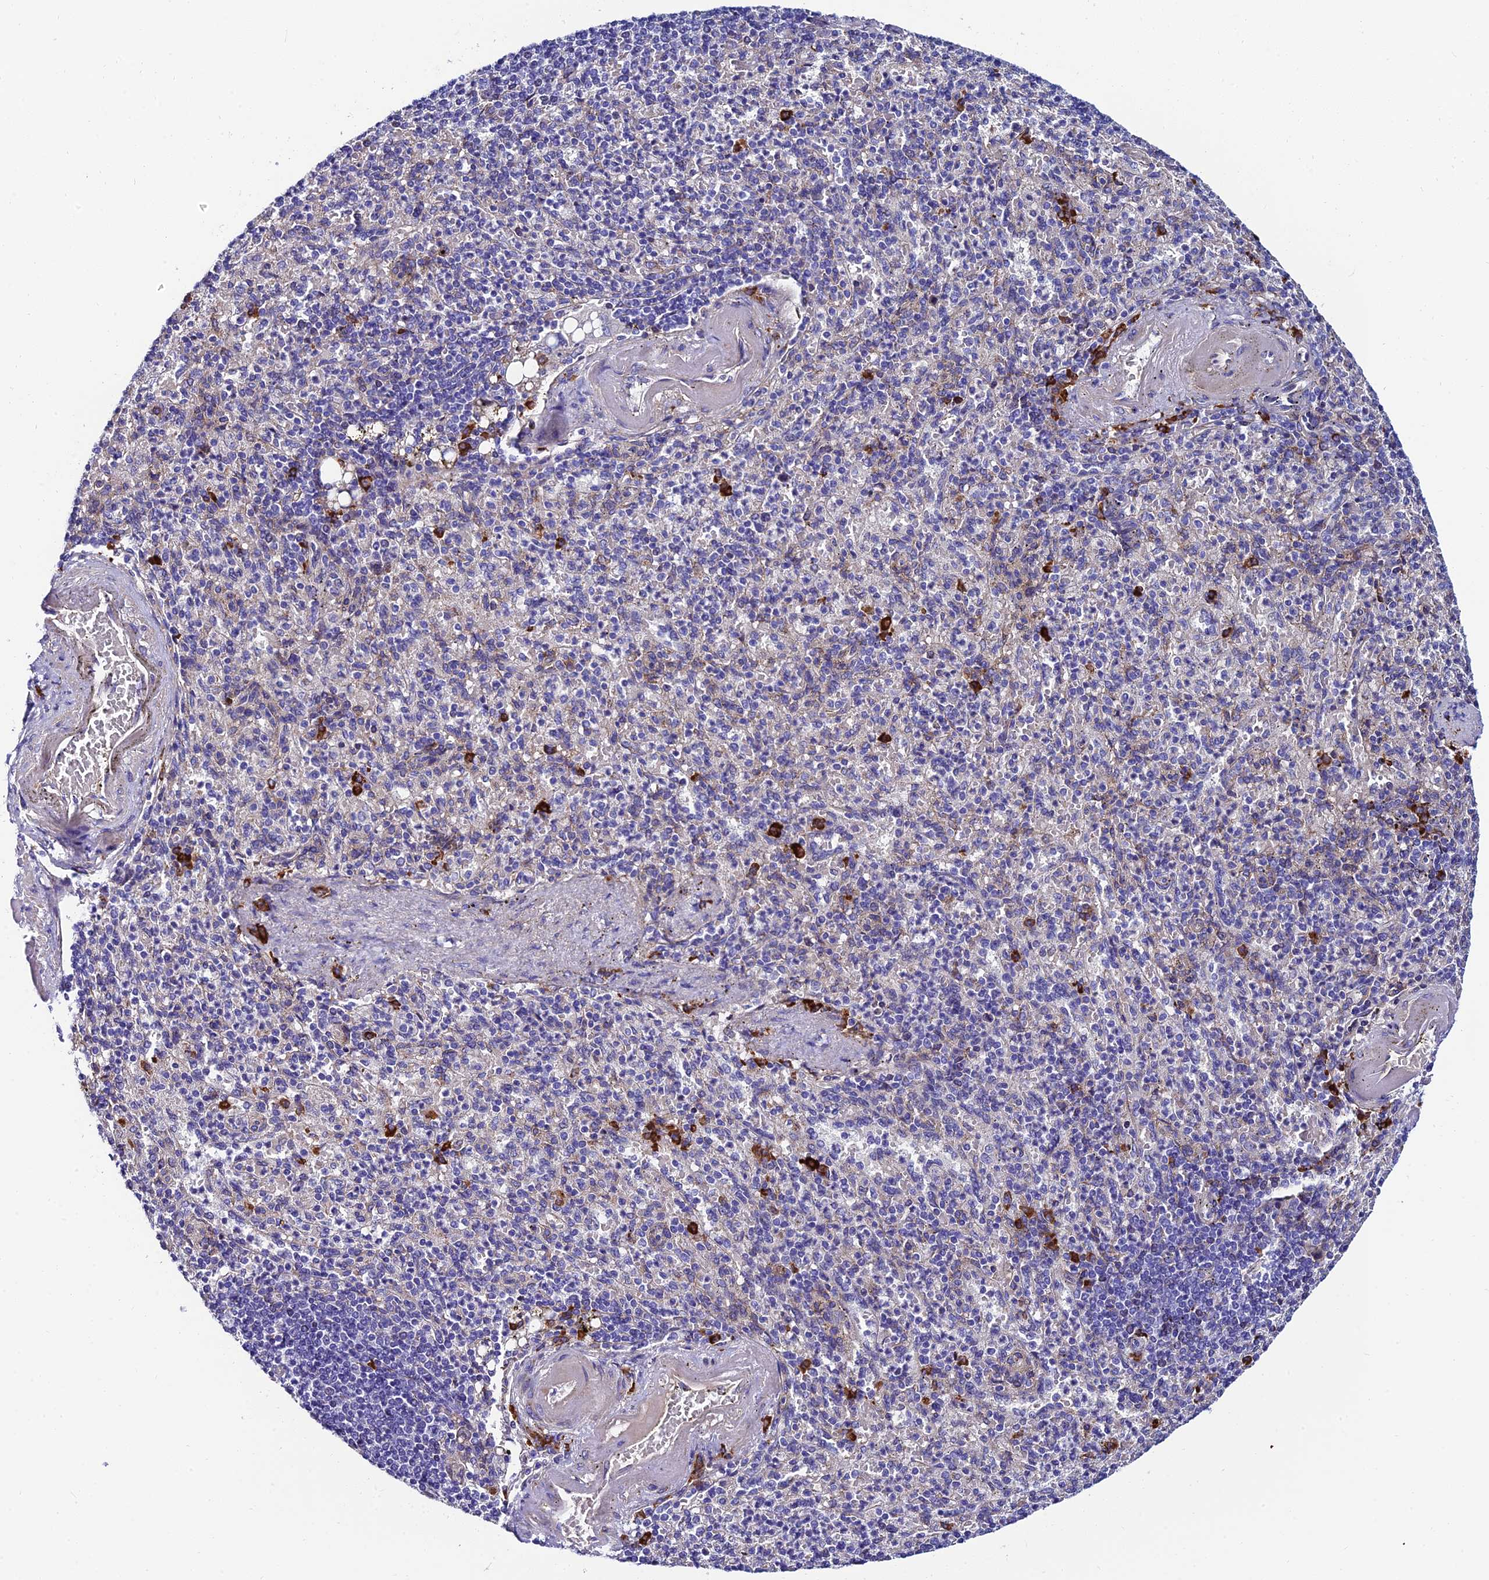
{"staining": {"intensity": "strong", "quantity": "<25%", "location": "cytoplasmic/membranous"}, "tissue": "spleen", "cell_type": "Cells in red pulp", "image_type": "normal", "snomed": [{"axis": "morphology", "description": "Normal tissue, NOS"}, {"axis": "topography", "description": "Spleen"}], "caption": "A photomicrograph of spleen stained for a protein exhibits strong cytoplasmic/membranous brown staining in cells in red pulp. The protein of interest is stained brown, and the nuclei are stained in blue (DAB (3,3'-diaminobenzidine) IHC with brightfield microscopy, high magnification).", "gene": "MACIR", "patient": {"sex": "female", "age": 74}}